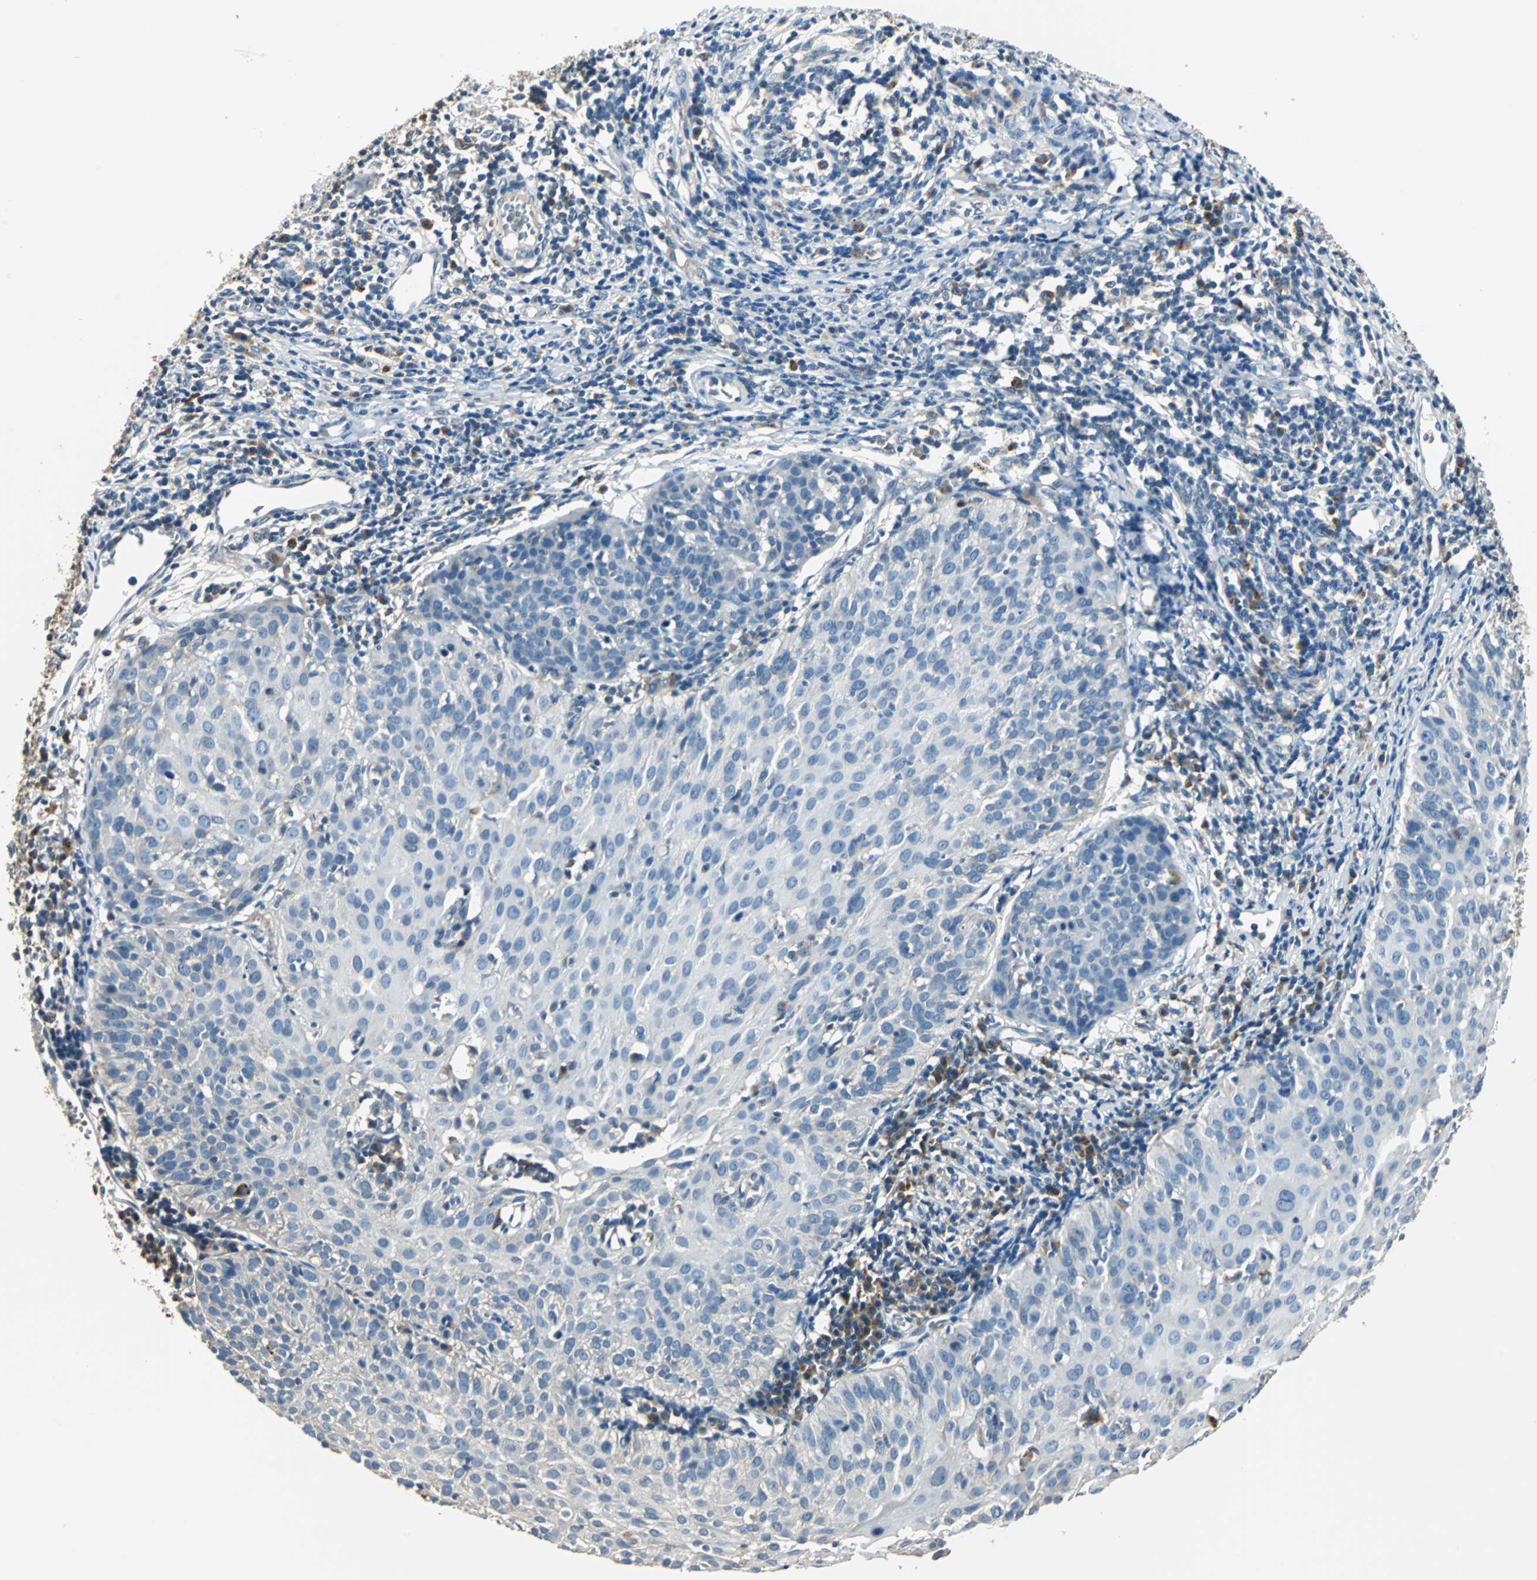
{"staining": {"intensity": "negative", "quantity": "none", "location": "none"}, "tissue": "cervical cancer", "cell_type": "Tumor cells", "image_type": "cancer", "snomed": [{"axis": "morphology", "description": "Squamous cell carcinoma, NOS"}, {"axis": "topography", "description": "Cervix"}], "caption": "Tumor cells are negative for brown protein staining in squamous cell carcinoma (cervical). Nuclei are stained in blue.", "gene": "NIT1", "patient": {"sex": "female", "age": 38}}